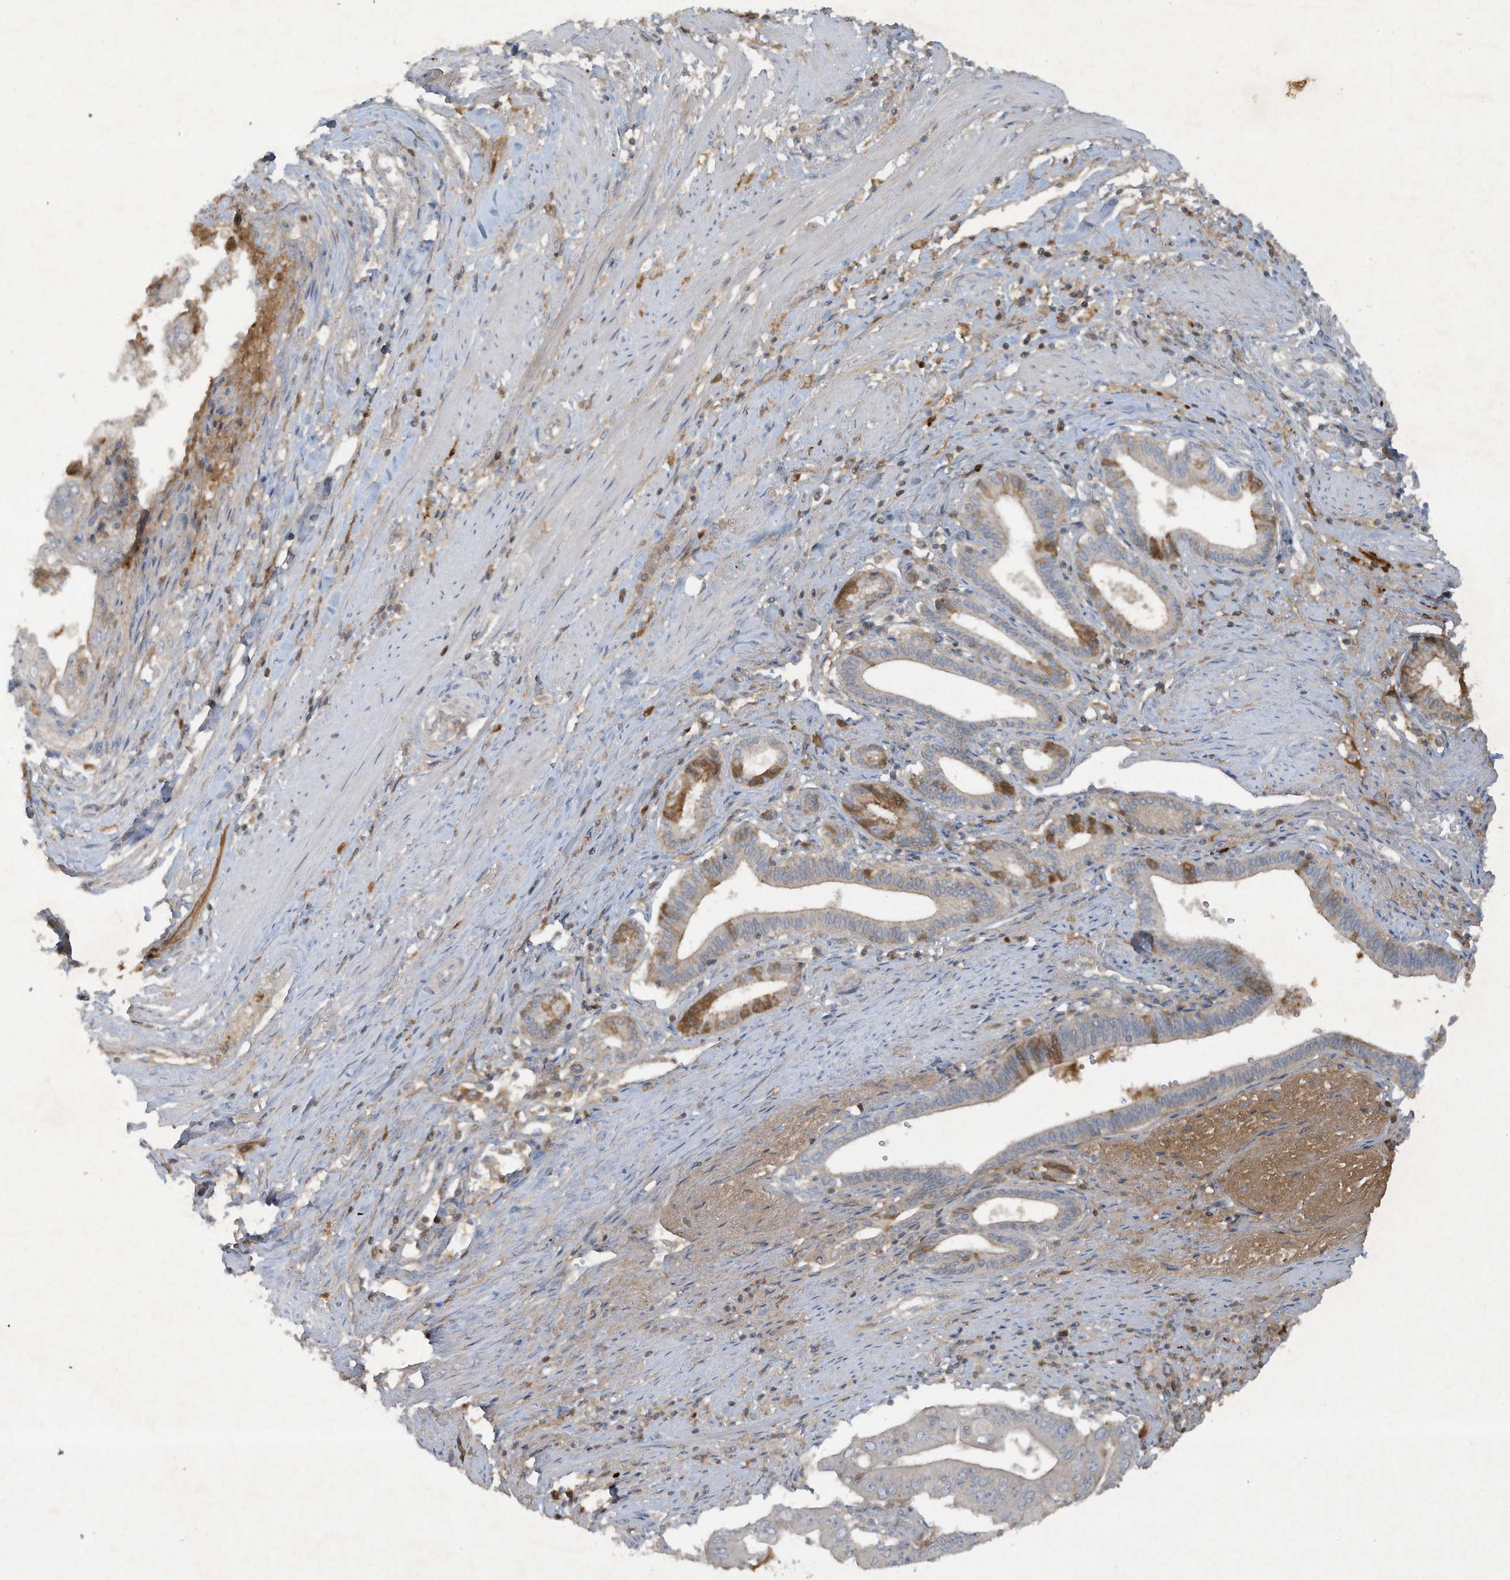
{"staining": {"intensity": "negative", "quantity": "none", "location": "none"}, "tissue": "pancreatic cancer", "cell_type": "Tumor cells", "image_type": "cancer", "snomed": [{"axis": "morphology", "description": "Adenocarcinoma, NOS"}, {"axis": "topography", "description": "Pancreas"}], "caption": "This is an IHC micrograph of pancreatic cancer. There is no positivity in tumor cells.", "gene": "FETUB", "patient": {"sex": "female", "age": 77}}